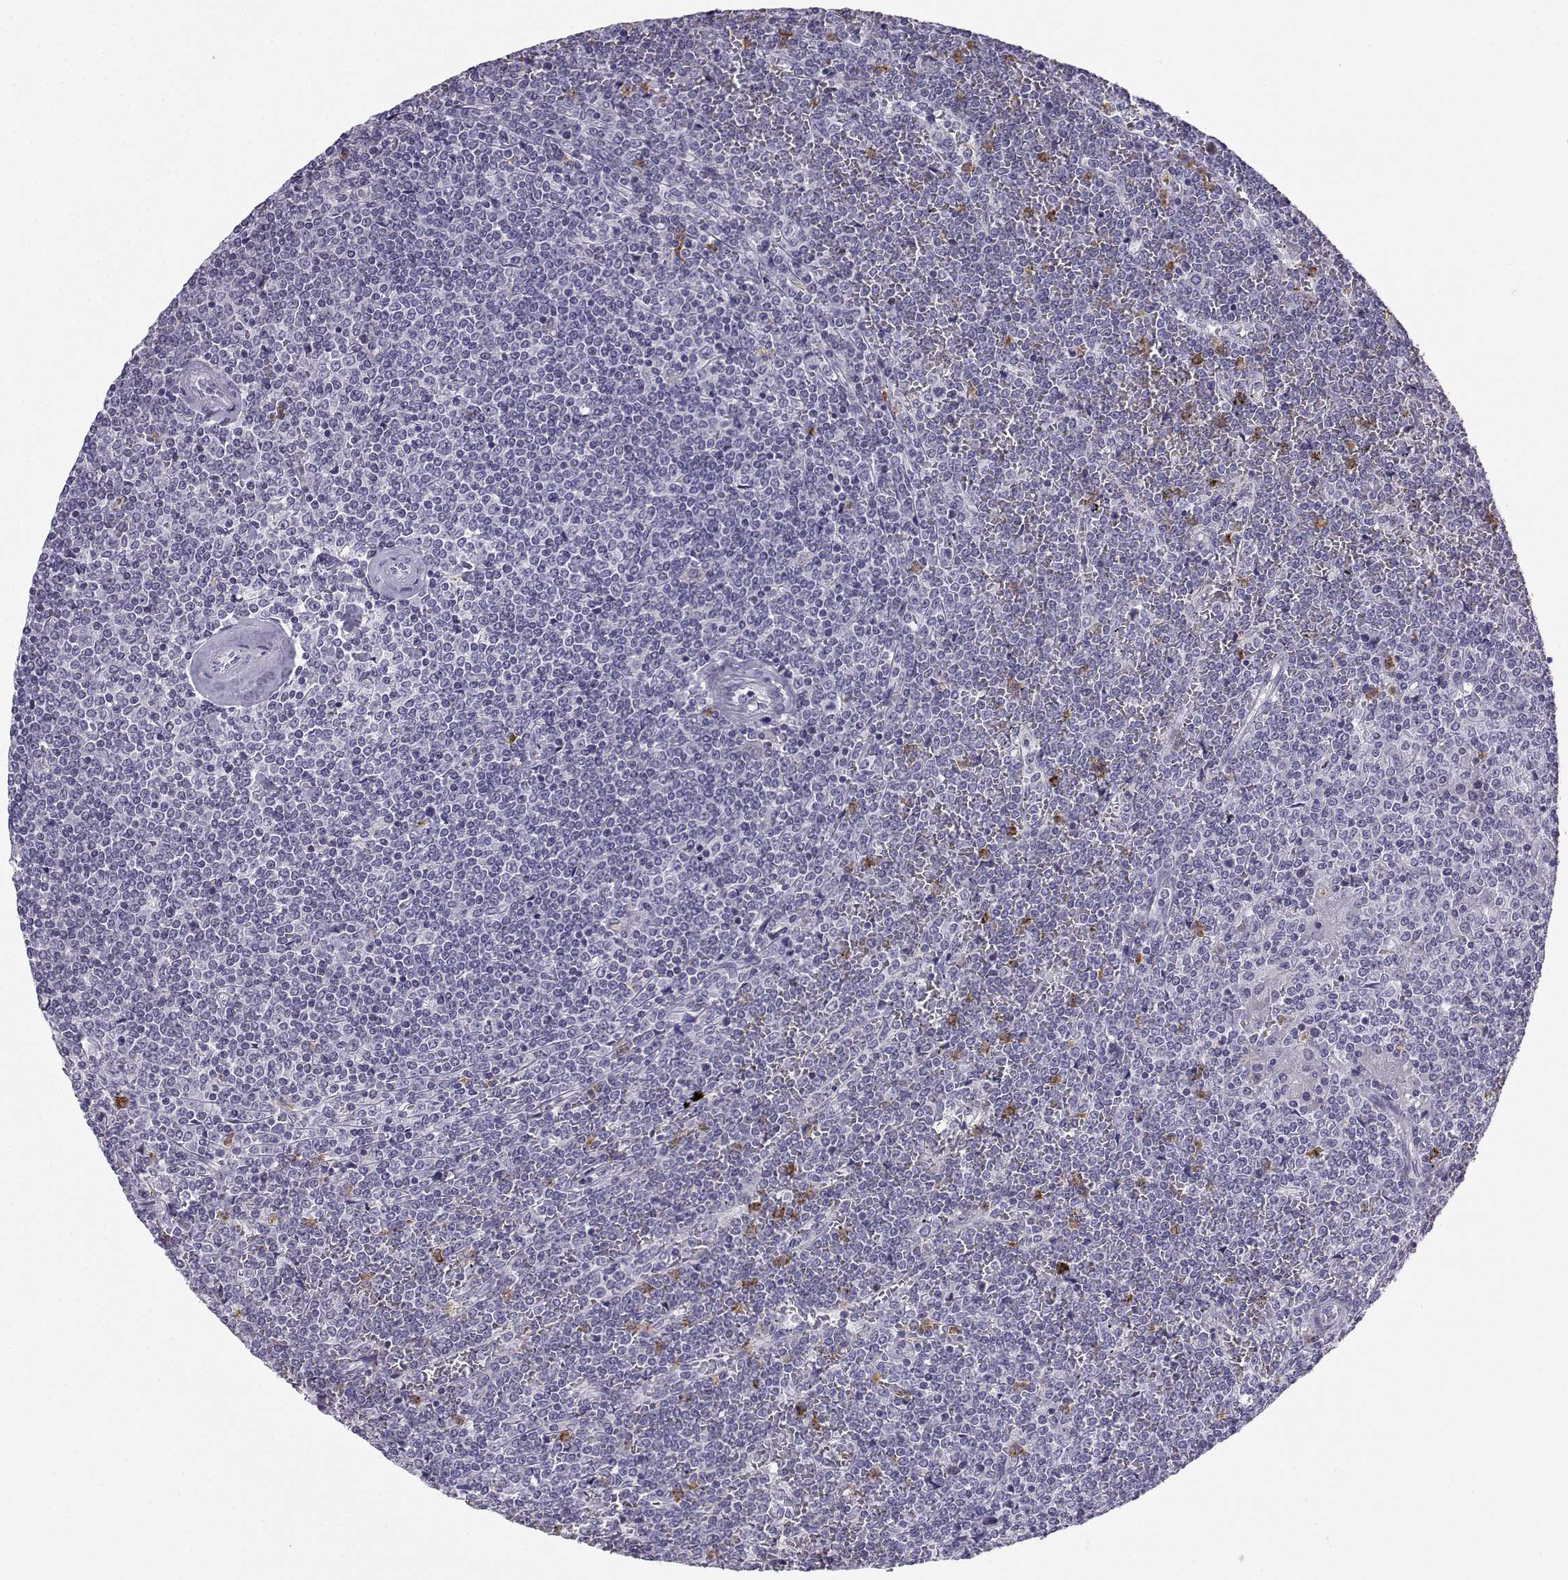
{"staining": {"intensity": "negative", "quantity": "none", "location": "none"}, "tissue": "lymphoma", "cell_type": "Tumor cells", "image_type": "cancer", "snomed": [{"axis": "morphology", "description": "Malignant lymphoma, non-Hodgkin's type, Low grade"}, {"axis": "topography", "description": "Spleen"}], "caption": "The photomicrograph demonstrates no staining of tumor cells in lymphoma.", "gene": "CALY", "patient": {"sex": "female", "age": 19}}